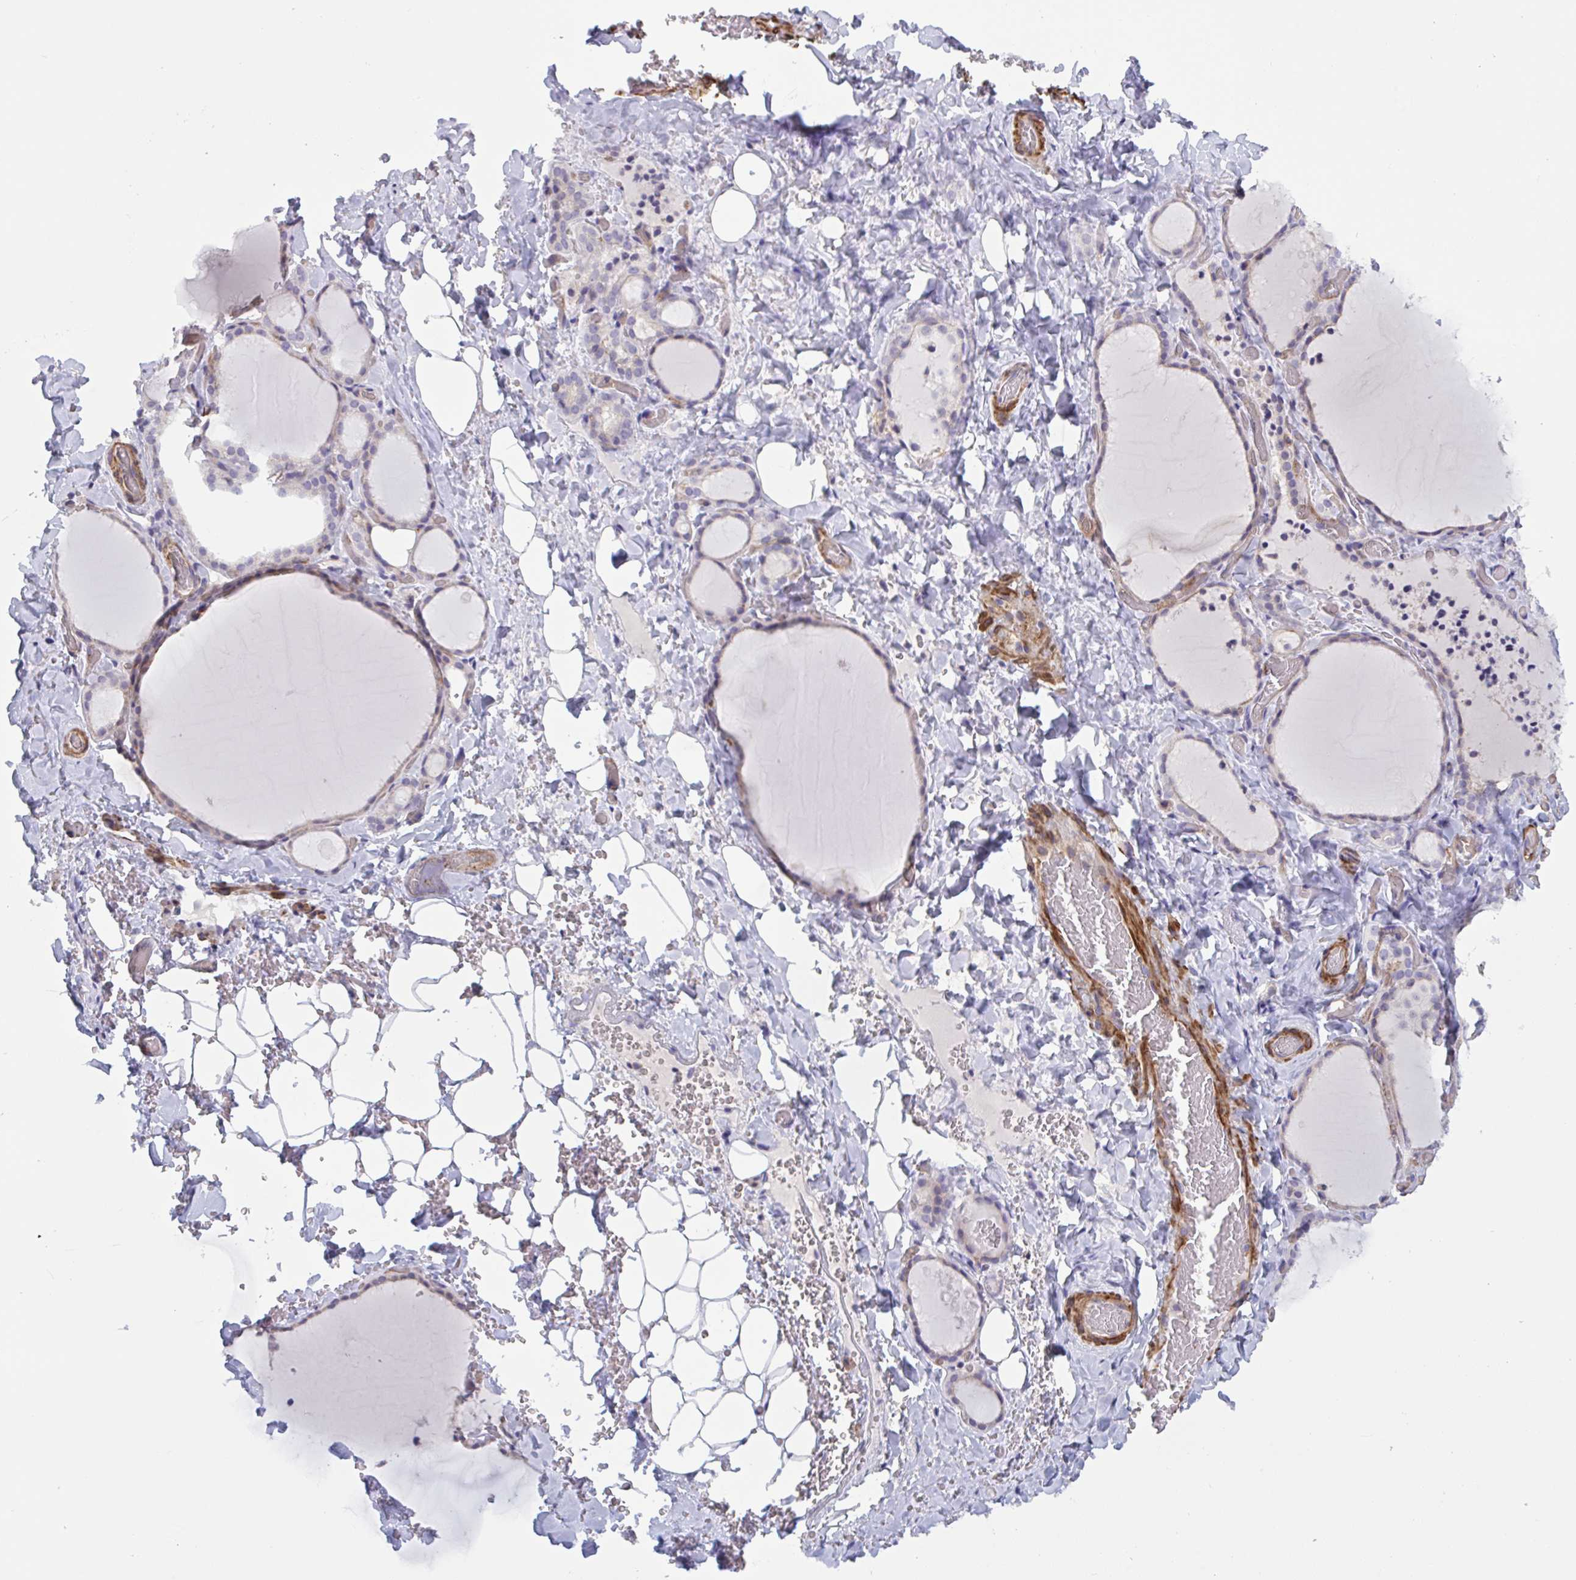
{"staining": {"intensity": "weak", "quantity": "<25%", "location": "cytoplasmic/membranous"}, "tissue": "thyroid gland", "cell_type": "Glandular cells", "image_type": "normal", "snomed": [{"axis": "morphology", "description": "Normal tissue, NOS"}, {"axis": "topography", "description": "Thyroid gland"}], "caption": "High magnification brightfield microscopy of normal thyroid gland stained with DAB (brown) and counterstained with hematoxylin (blue): glandular cells show no significant staining.", "gene": "SHISA7", "patient": {"sex": "female", "age": 22}}